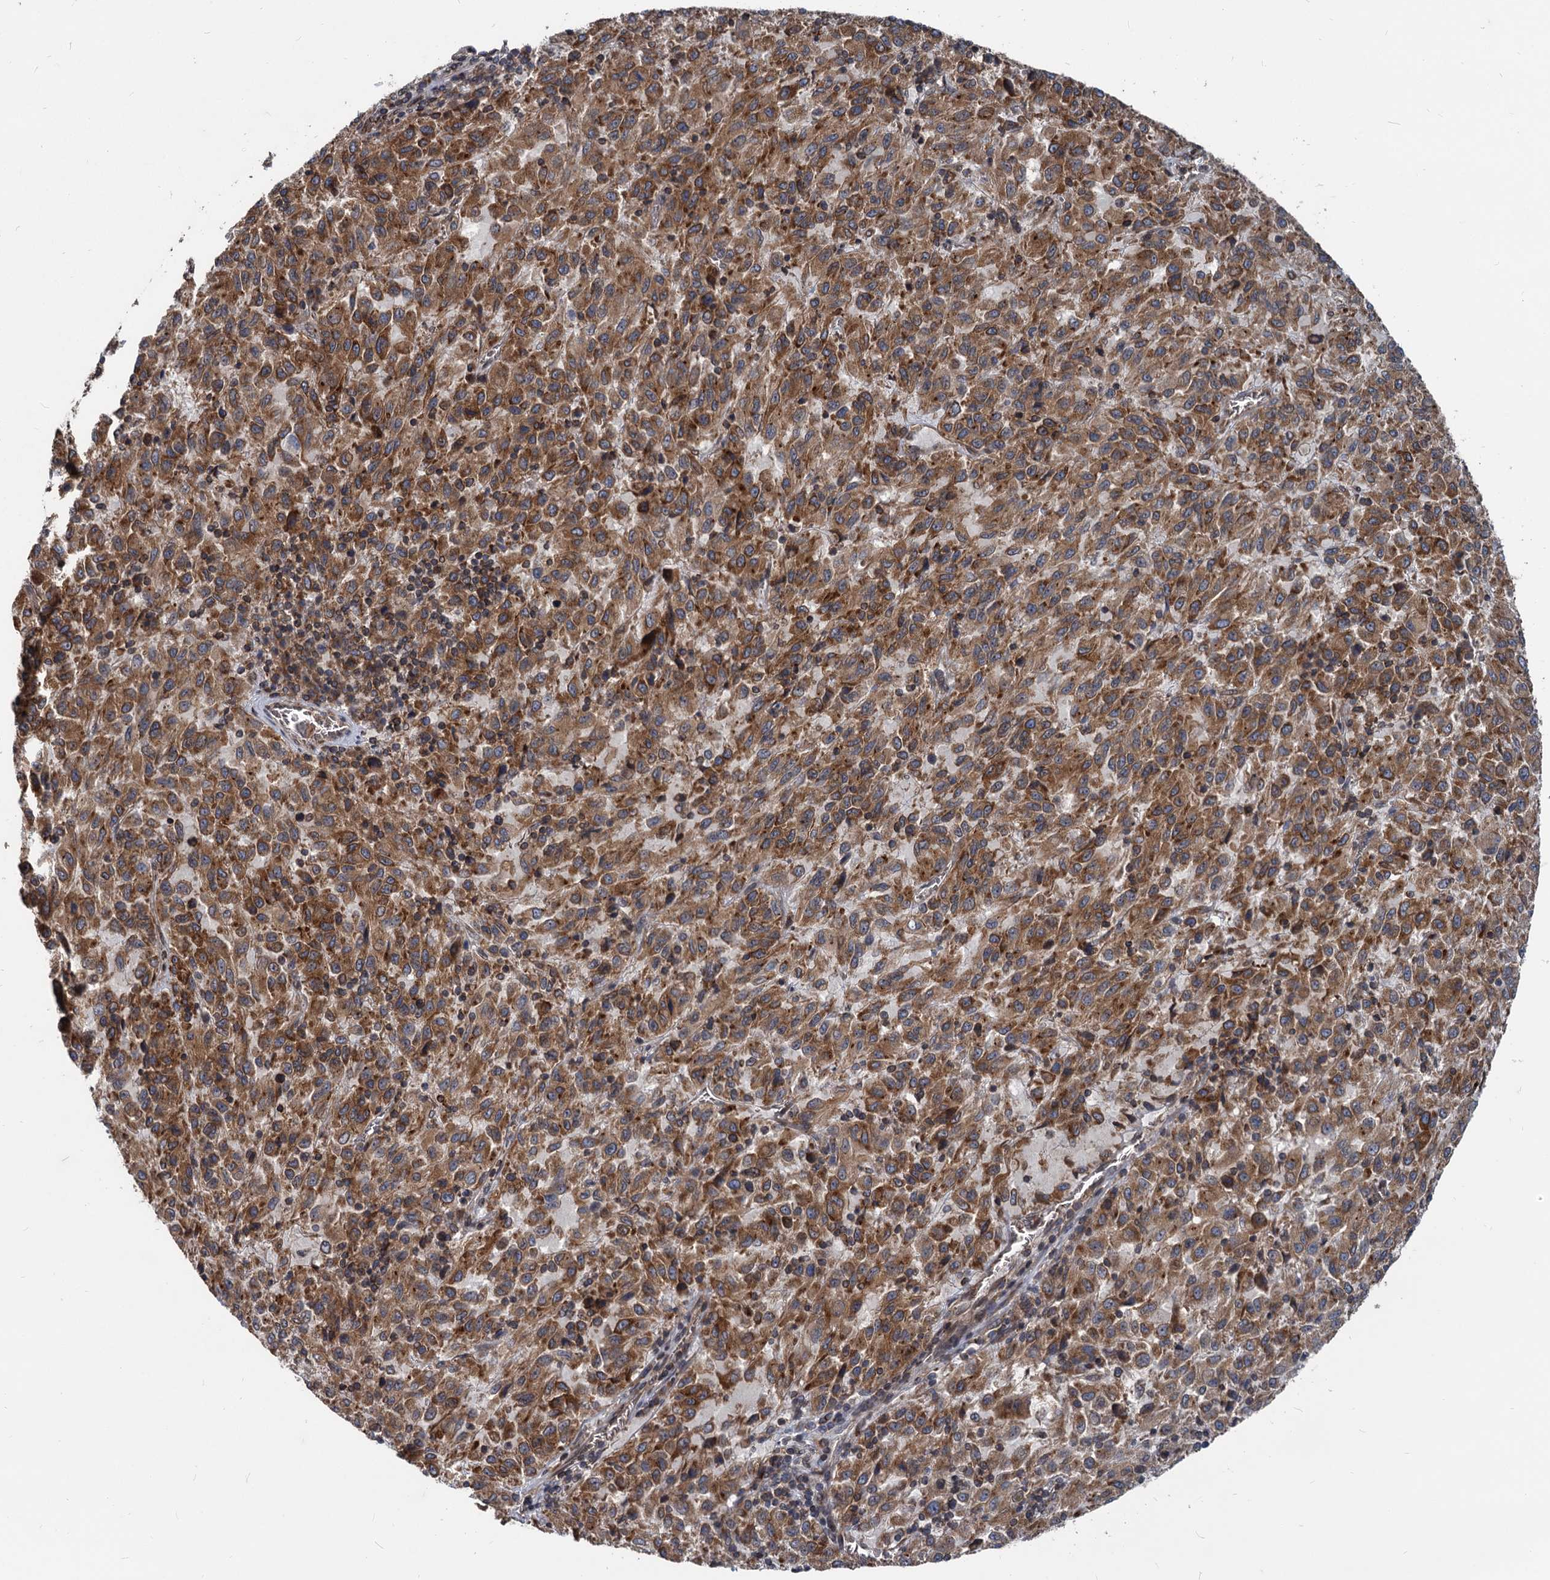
{"staining": {"intensity": "strong", "quantity": ">75%", "location": "cytoplasmic/membranous"}, "tissue": "melanoma", "cell_type": "Tumor cells", "image_type": "cancer", "snomed": [{"axis": "morphology", "description": "Malignant melanoma, Metastatic site"}, {"axis": "topography", "description": "Lung"}], "caption": "Immunohistochemistry (IHC) of malignant melanoma (metastatic site) exhibits high levels of strong cytoplasmic/membranous staining in approximately >75% of tumor cells. (Stains: DAB (3,3'-diaminobenzidine) in brown, nuclei in blue, Microscopy: brightfield microscopy at high magnification).", "gene": "STIM1", "patient": {"sex": "male", "age": 64}}